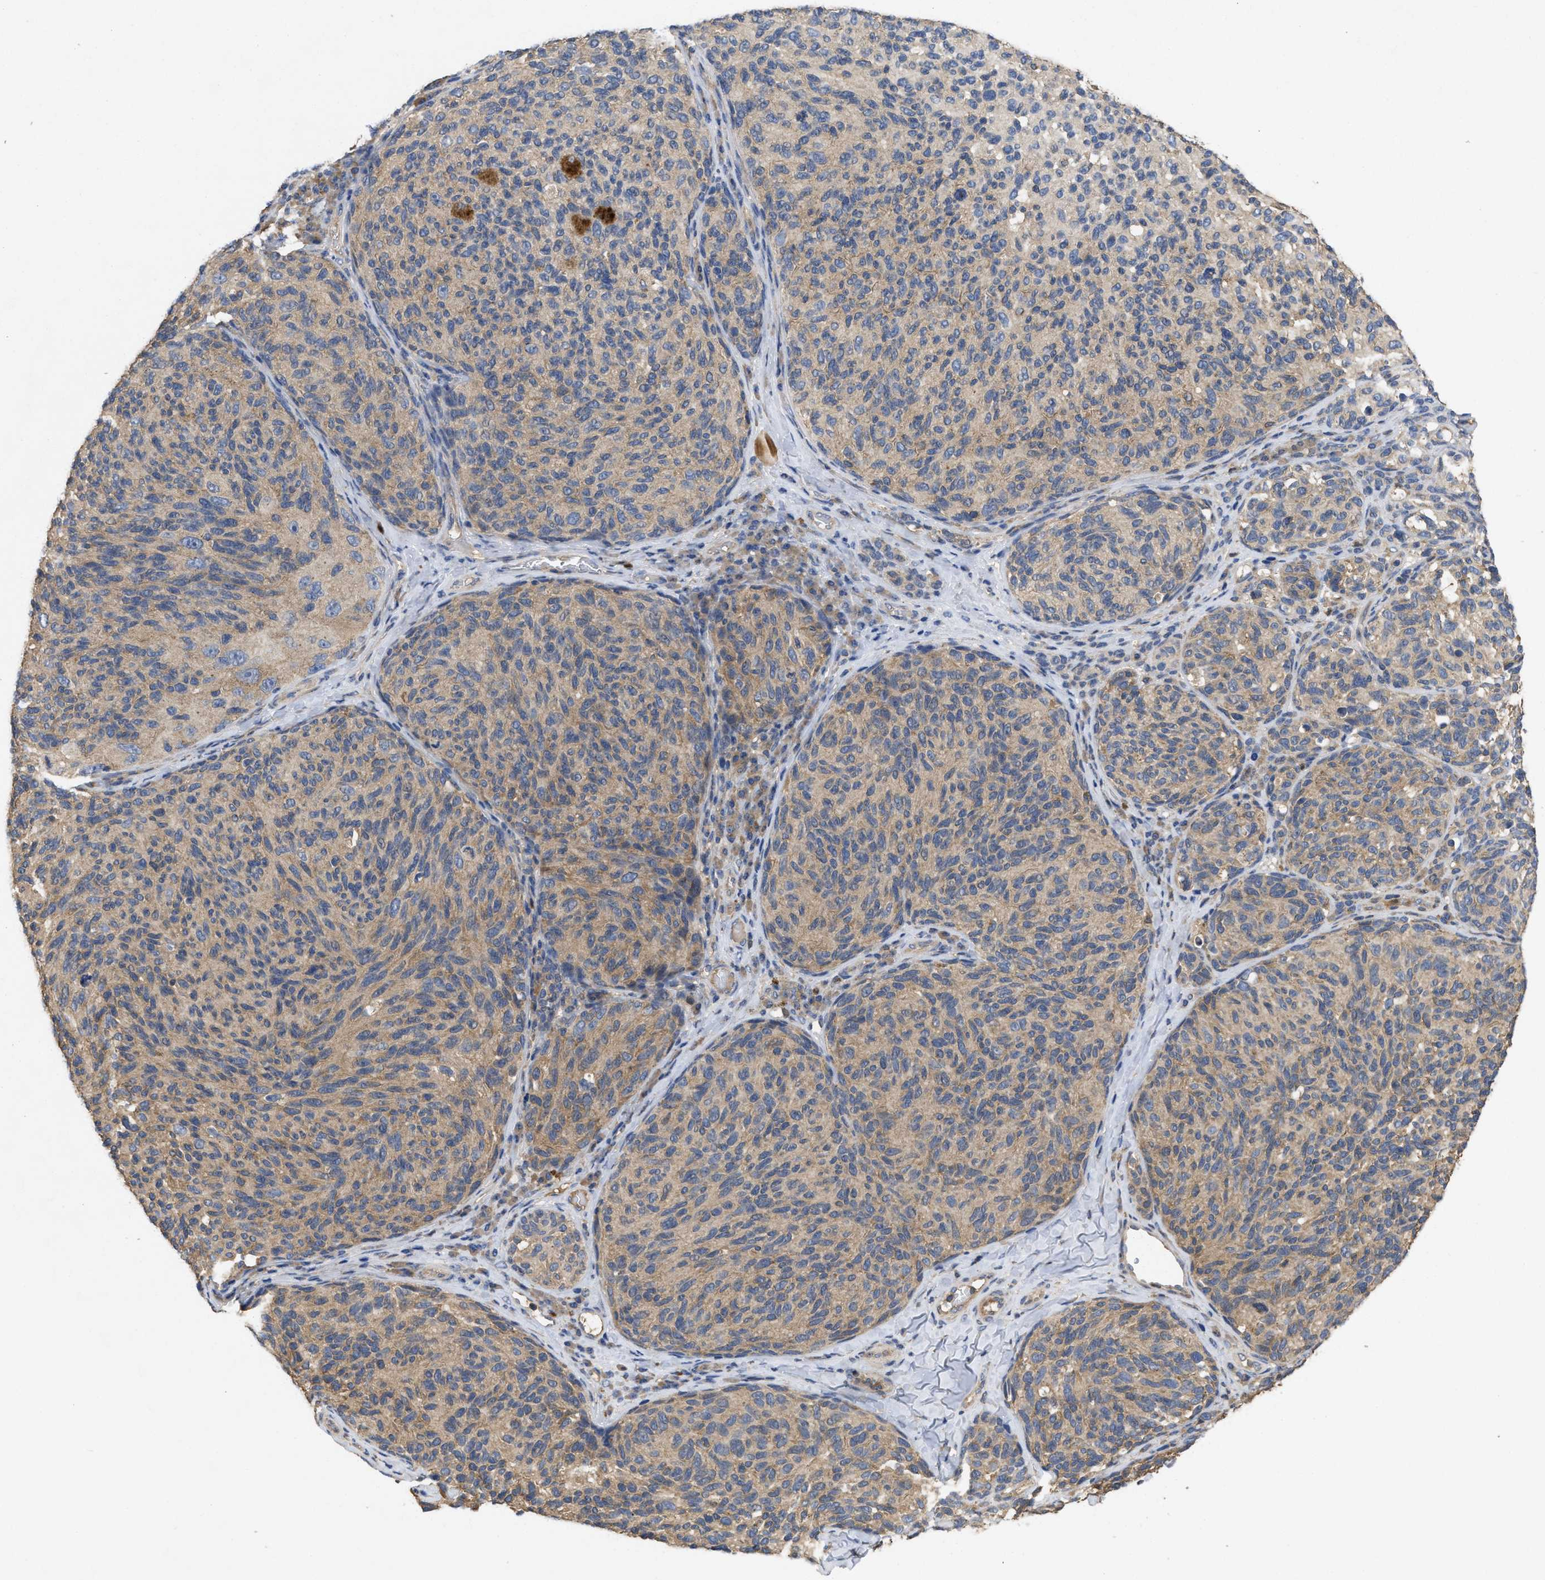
{"staining": {"intensity": "weak", "quantity": ">75%", "location": "cytoplasmic/membranous"}, "tissue": "melanoma", "cell_type": "Tumor cells", "image_type": "cancer", "snomed": [{"axis": "morphology", "description": "Malignant melanoma, NOS"}, {"axis": "topography", "description": "Skin"}], "caption": "Immunohistochemical staining of melanoma displays low levels of weak cytoplasmic/membranous protein expression in approximately >75% of tumor cells.", "gene": "RNF216", "patient": {"sex": "female", "age": 73}}